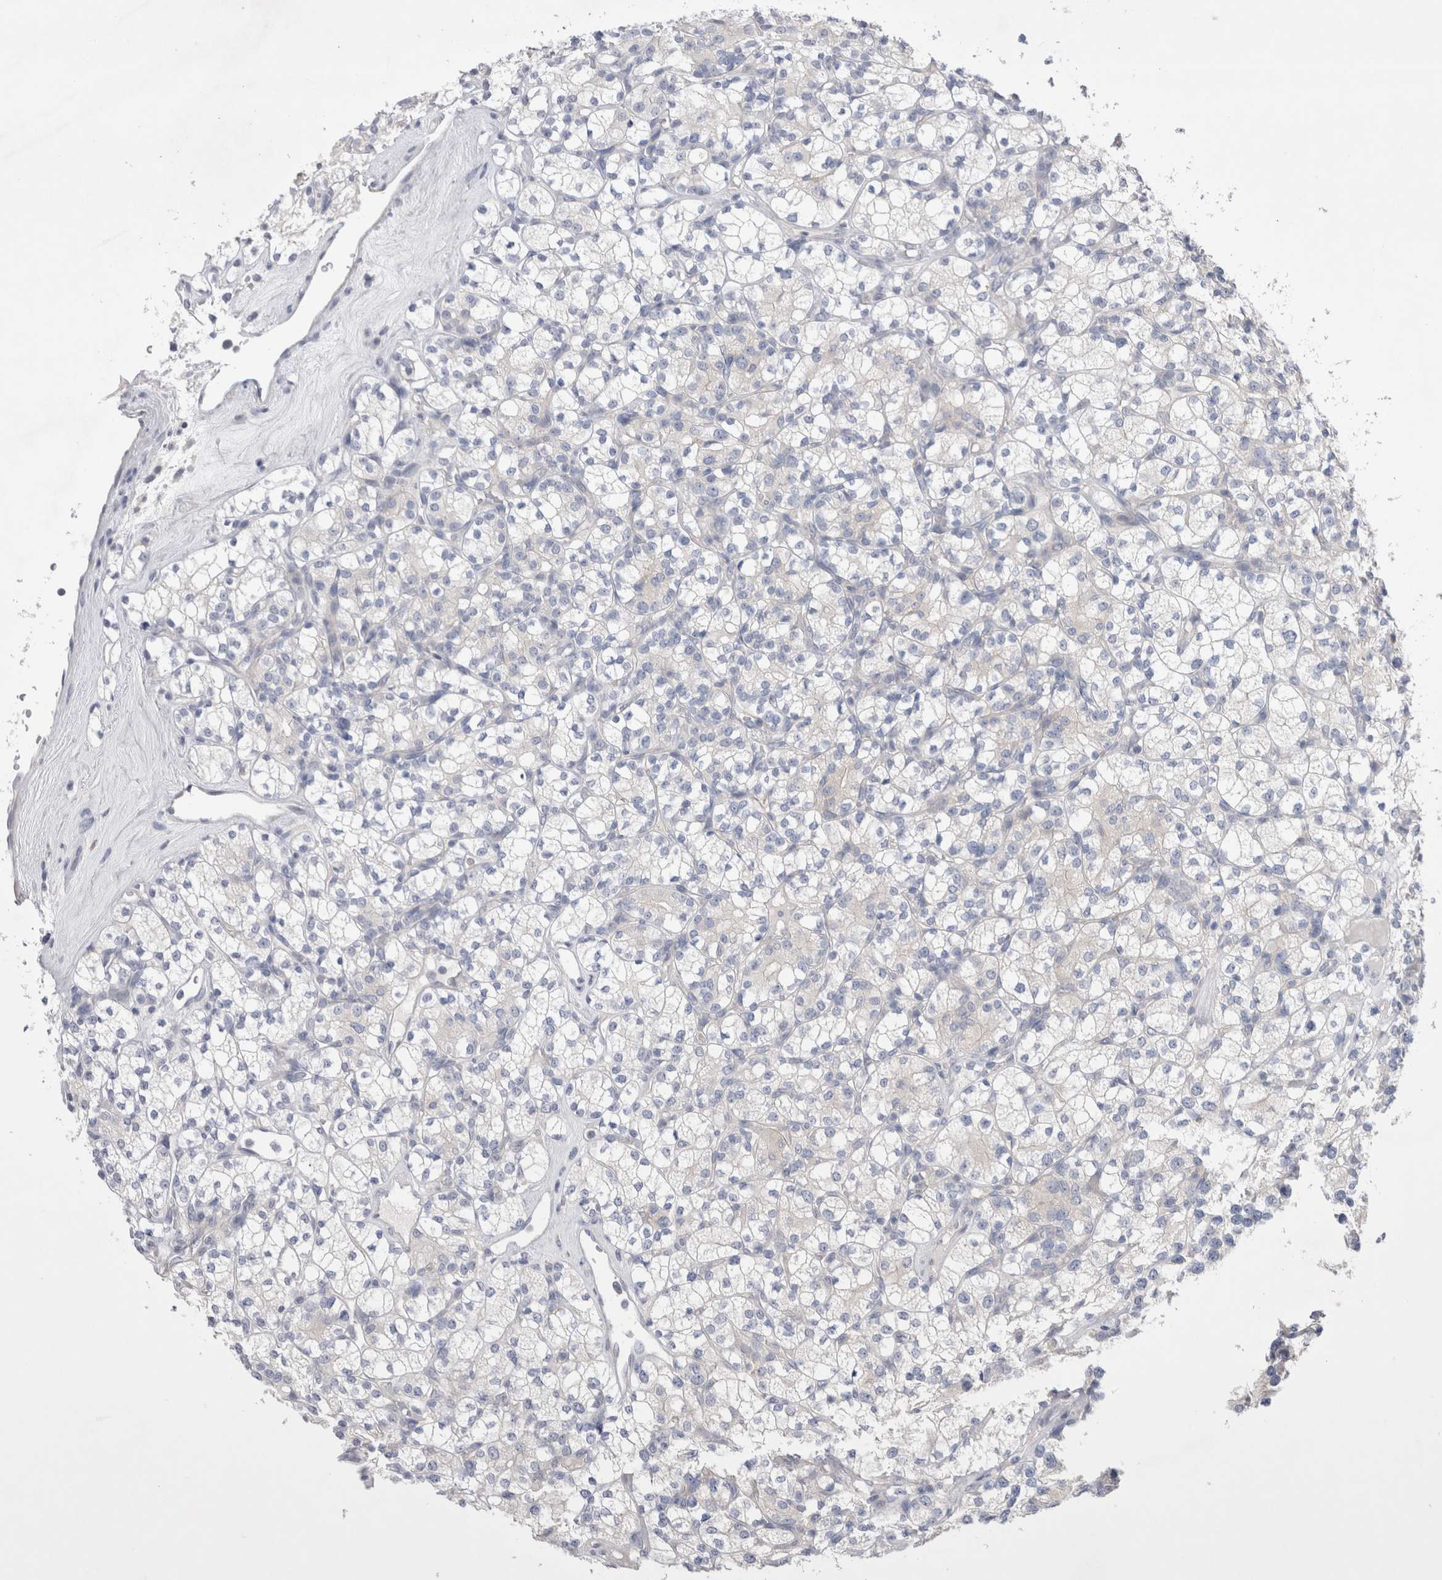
{"staining": {"intensity": "negative", "quantity": "none", "location": "none"}, "tissue": "renal cancer", "cell_type": "Tumor cells", "image_type": "cancer", "snomed": [{"axis": "morphology", "description": "Adenocarcinoma, NOS"}, {"axis": "topography", "description": "Kidney"}], "caption": "This is a photomicrograph of immunohistochemistry staining of renal cancer, which shows no staining in tumor cells. (Stains: DAB immunohistochemistry with hematoxylin counter stain, Microscopy: brightfield microscopy at high magnification).", "gene": "RBM12B", "patient": {"sex": "male", "age": 77}}